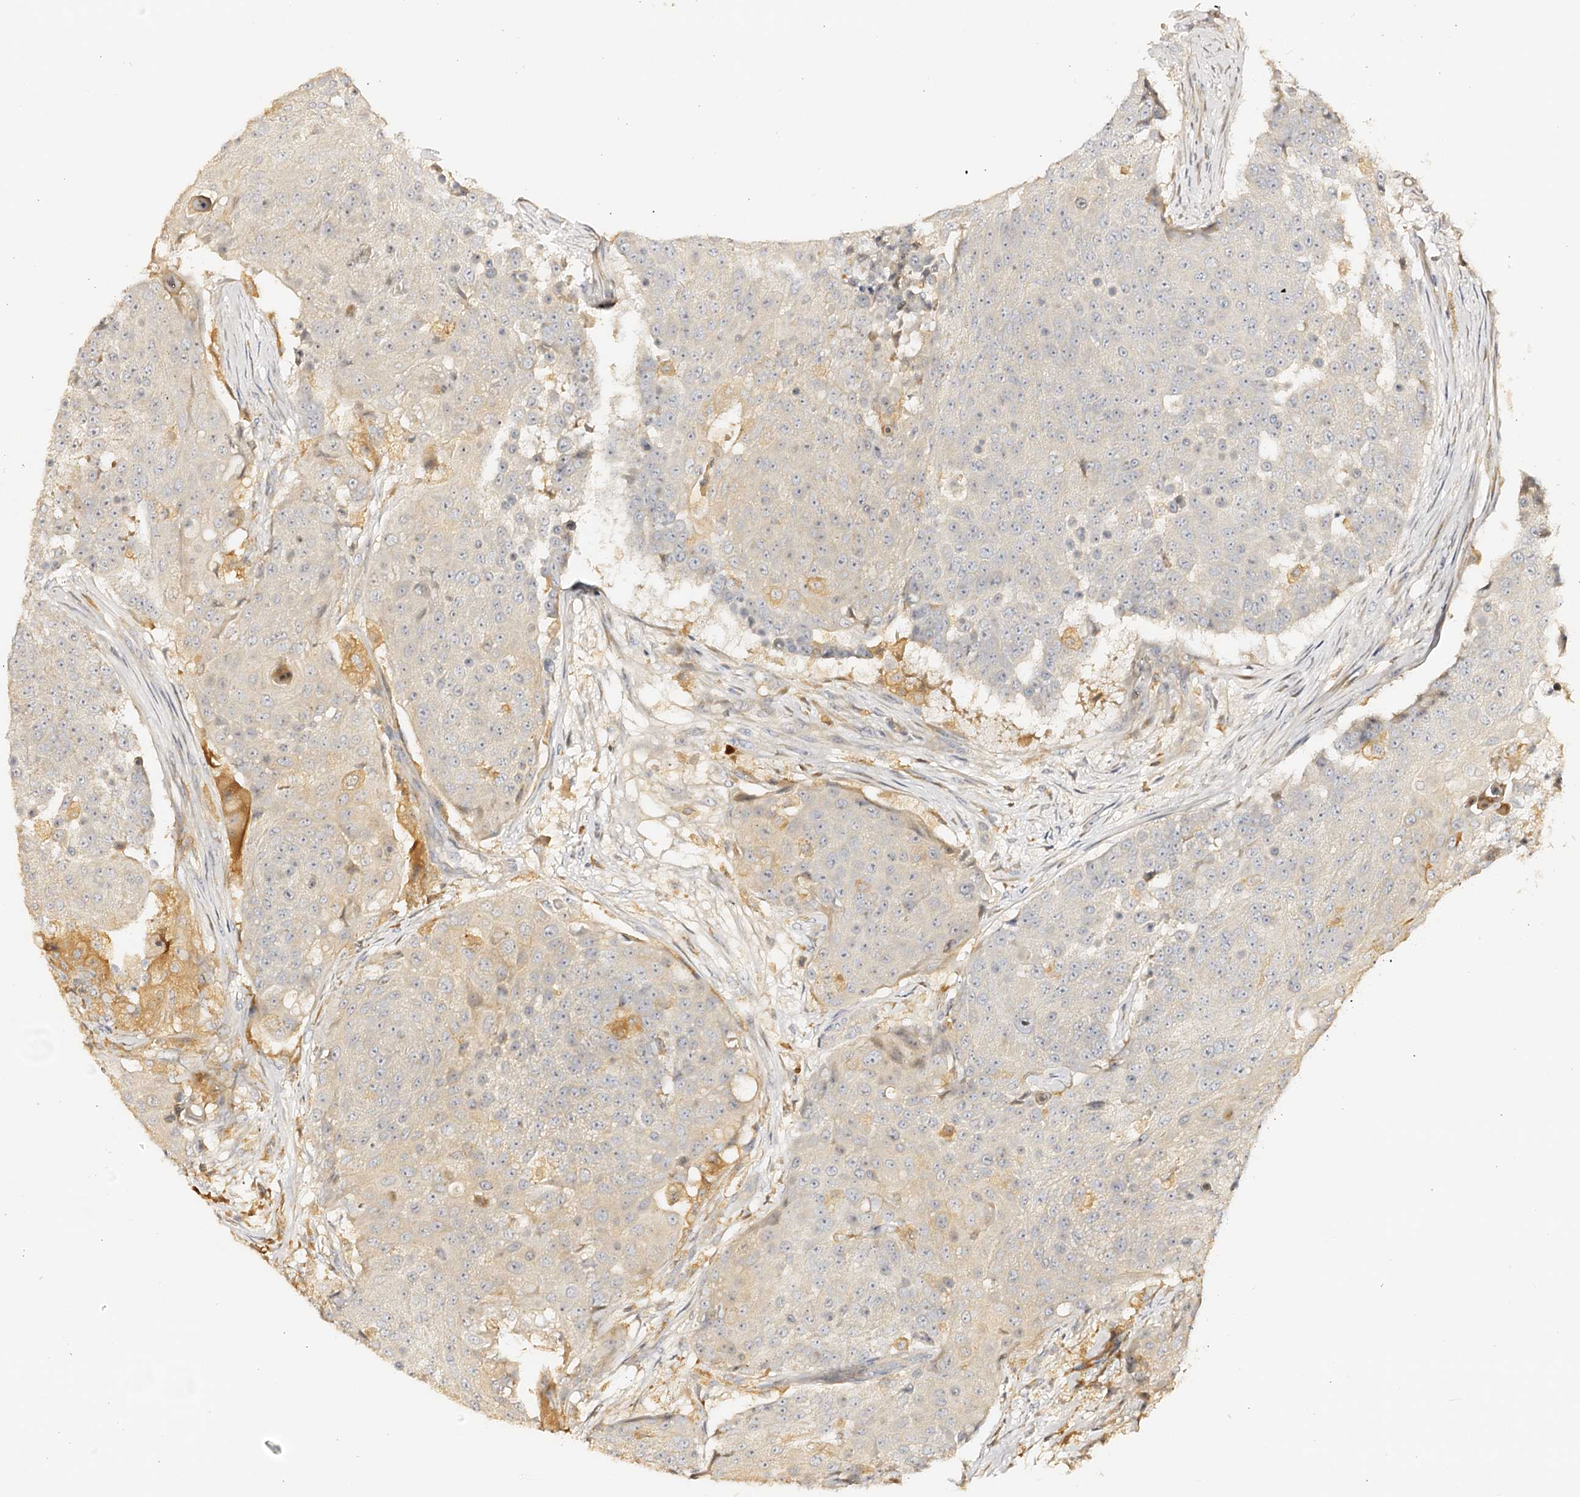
{"staining": {"intensity": "negative", "quantity": "none", "location": "none"}, "tissue": "urothelial cancer", "cell_type": "Tumor cells", "image_type": "cancer", "snomed": [{"axis": "morphology", "description": "Urothelial carcinoma, High grade"}, {"axis": "topography", "description": "Urinary bladder"}], "caption": "The immunohistochemistry (IHC) histopathology image has no significant expression in tumor cells of urothelial cancer tissue.", "gene": "DMXL2", "patient": {"sex": "female", "age": 63}}